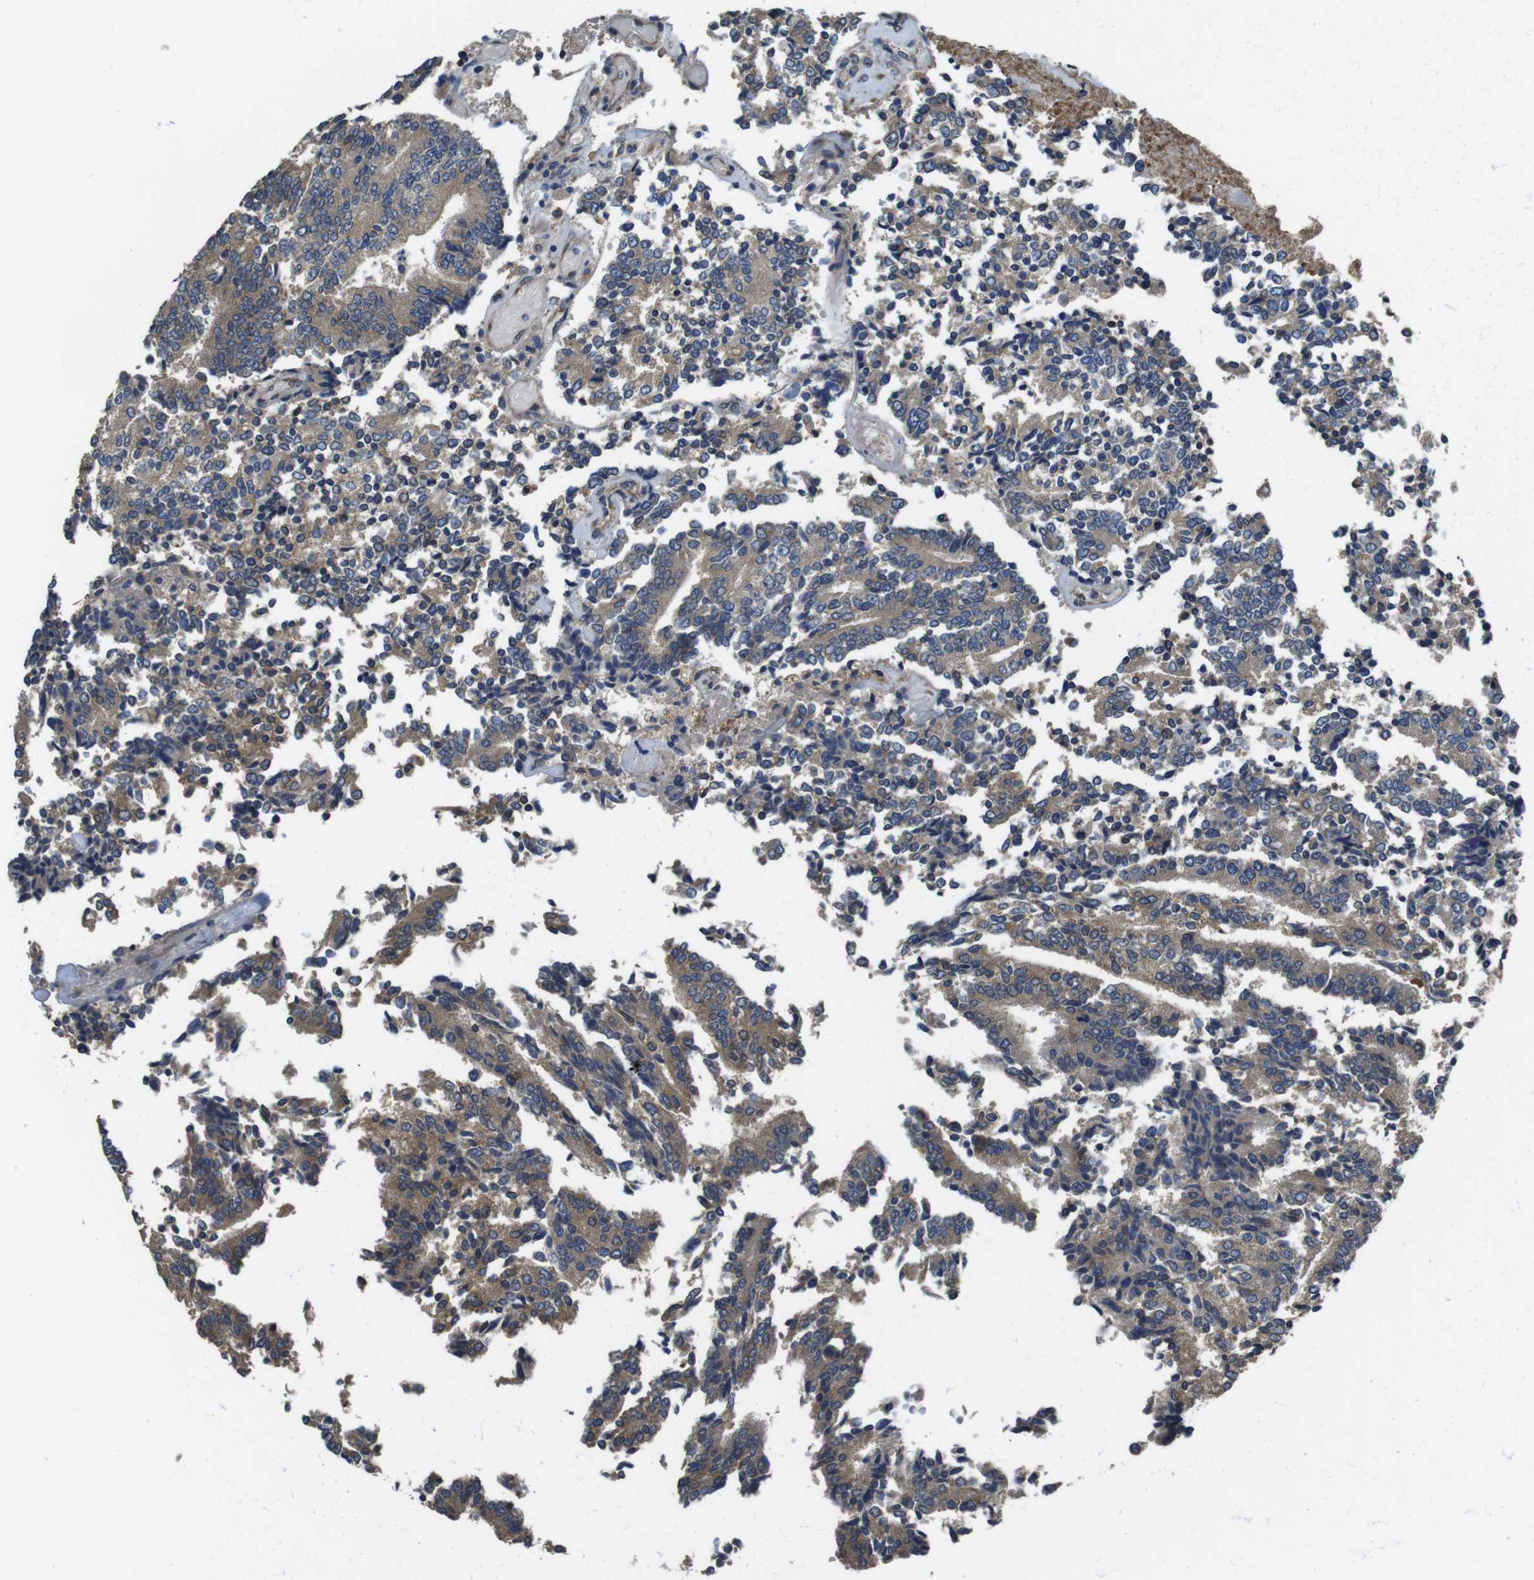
{"staining": {"intensity": "moderate", "quantity": ">75%", "location": "cytoplasmic/membranous"}, "tissue": "prostate cancer", "cell_type": "Tumor cells", "image_type": "cancer", "snomed": [{"axis": "morphology", "description": "Normal tissue, NOS"}, {"axis": "morphology", "description": "Adenocarcinoma, High grade"}, {"axis": "topography", "description": "Prostate"}, {"axis": "topography", "description": "Seminal veicle"}], "caption": "Adenocarcinoma (high-grade) (prostate) stained for a protein displays moderate cytoplasmic/membranous positivity in tumor cells. (IHC, brightfield microscopy, high magnification).", "gene": "RAB6A", "patient": {"sex": "male", "age": 55}}